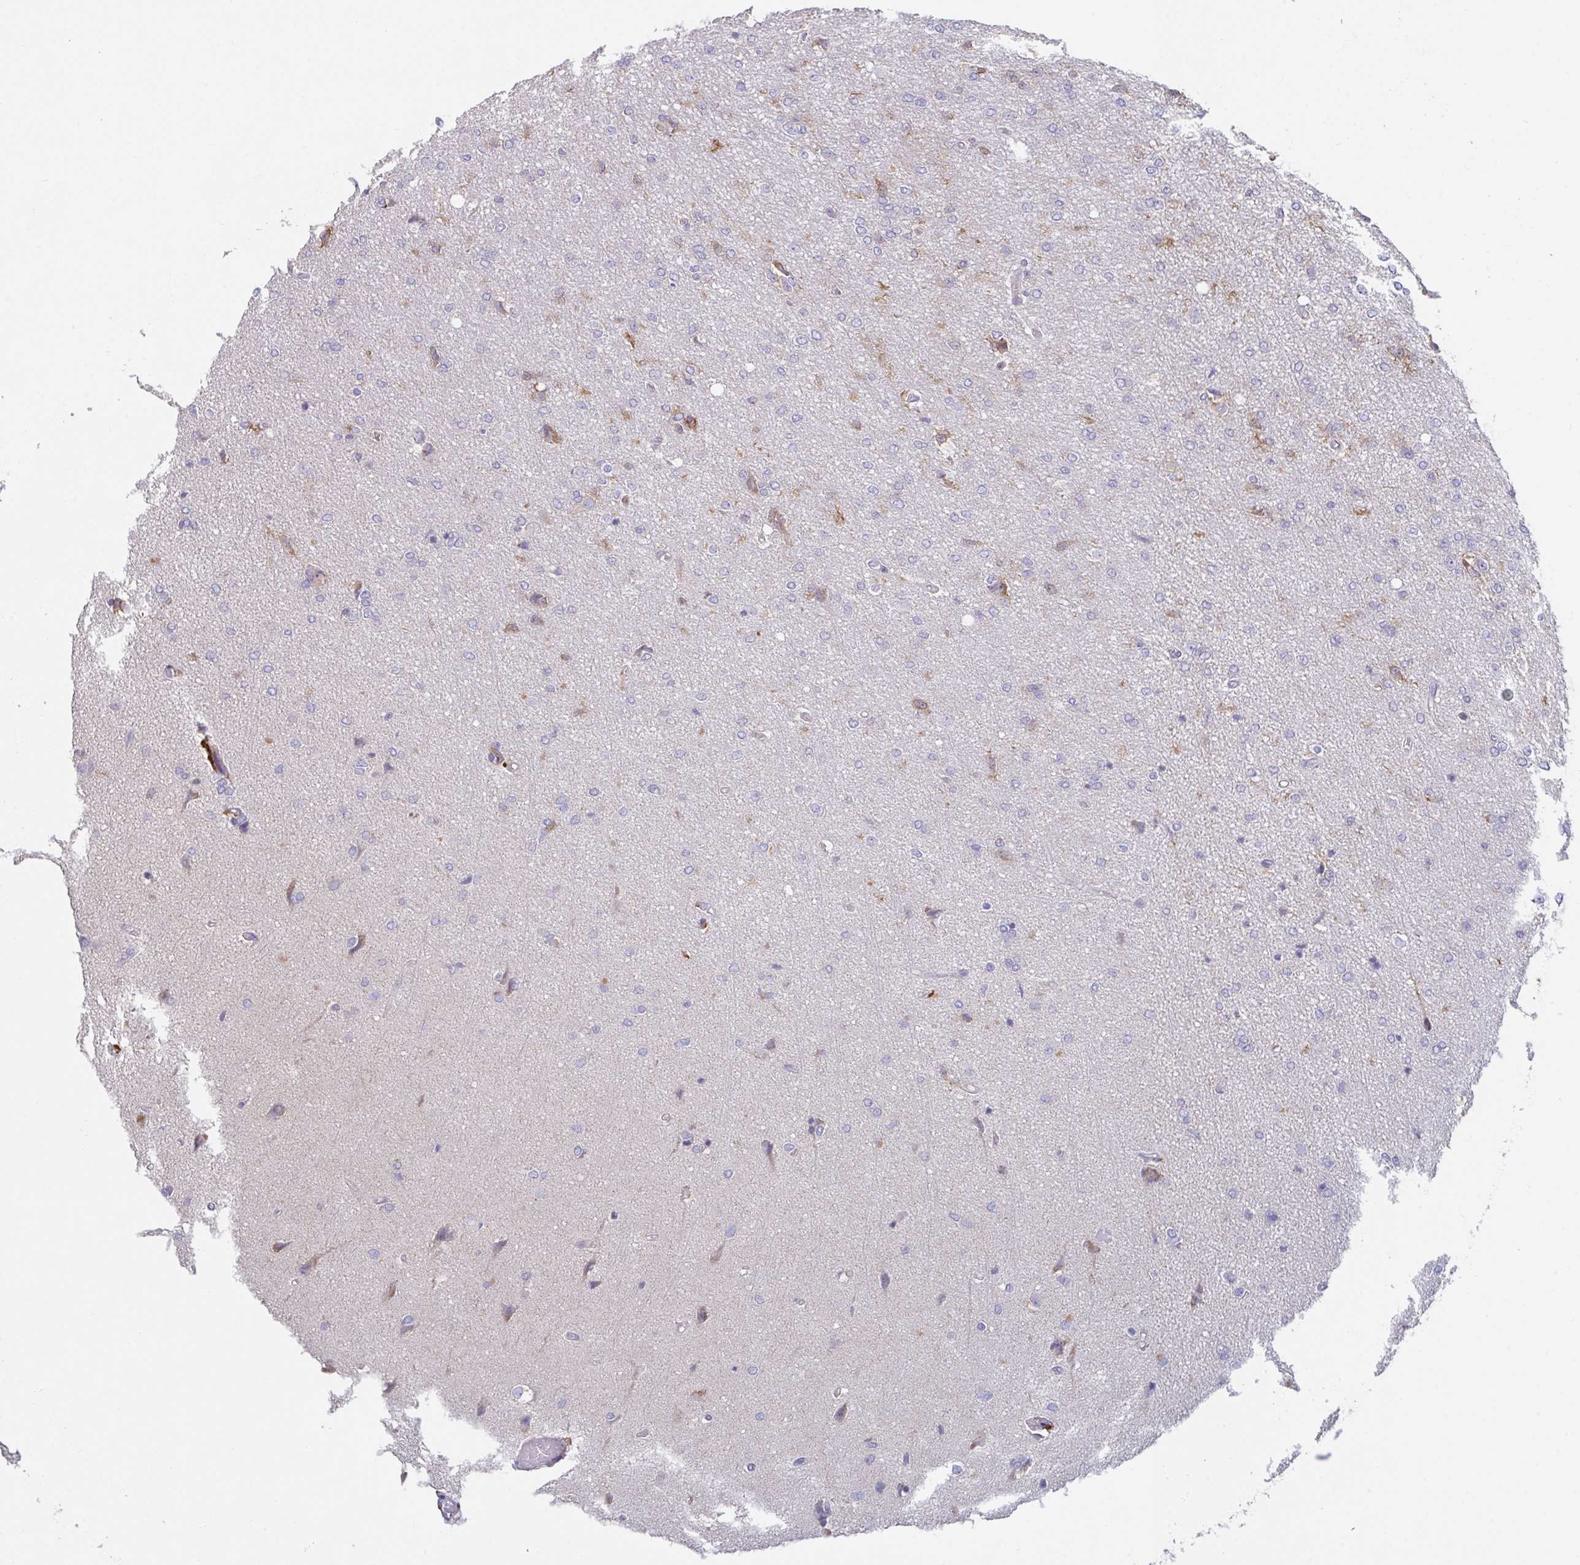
{"staining": {"intensity": "weak", "quantity": "<25%", "location": "cytoplasmic/membranous"}, "tissue": "glioma", "cell_type": "Tumor cells", "image_type": "cancer", "snomed": [{"axis": "morphology", "description": "Glioma, malignant, Low grade"}, {"axis": "topography", "description": "Brain"}], "caption": "Human glioma stained for a protein using immunohistochemistry exhibits no staining in tumor cells.", "gene": "YARS2", "patient": {"sex": "male", "age": 26}}